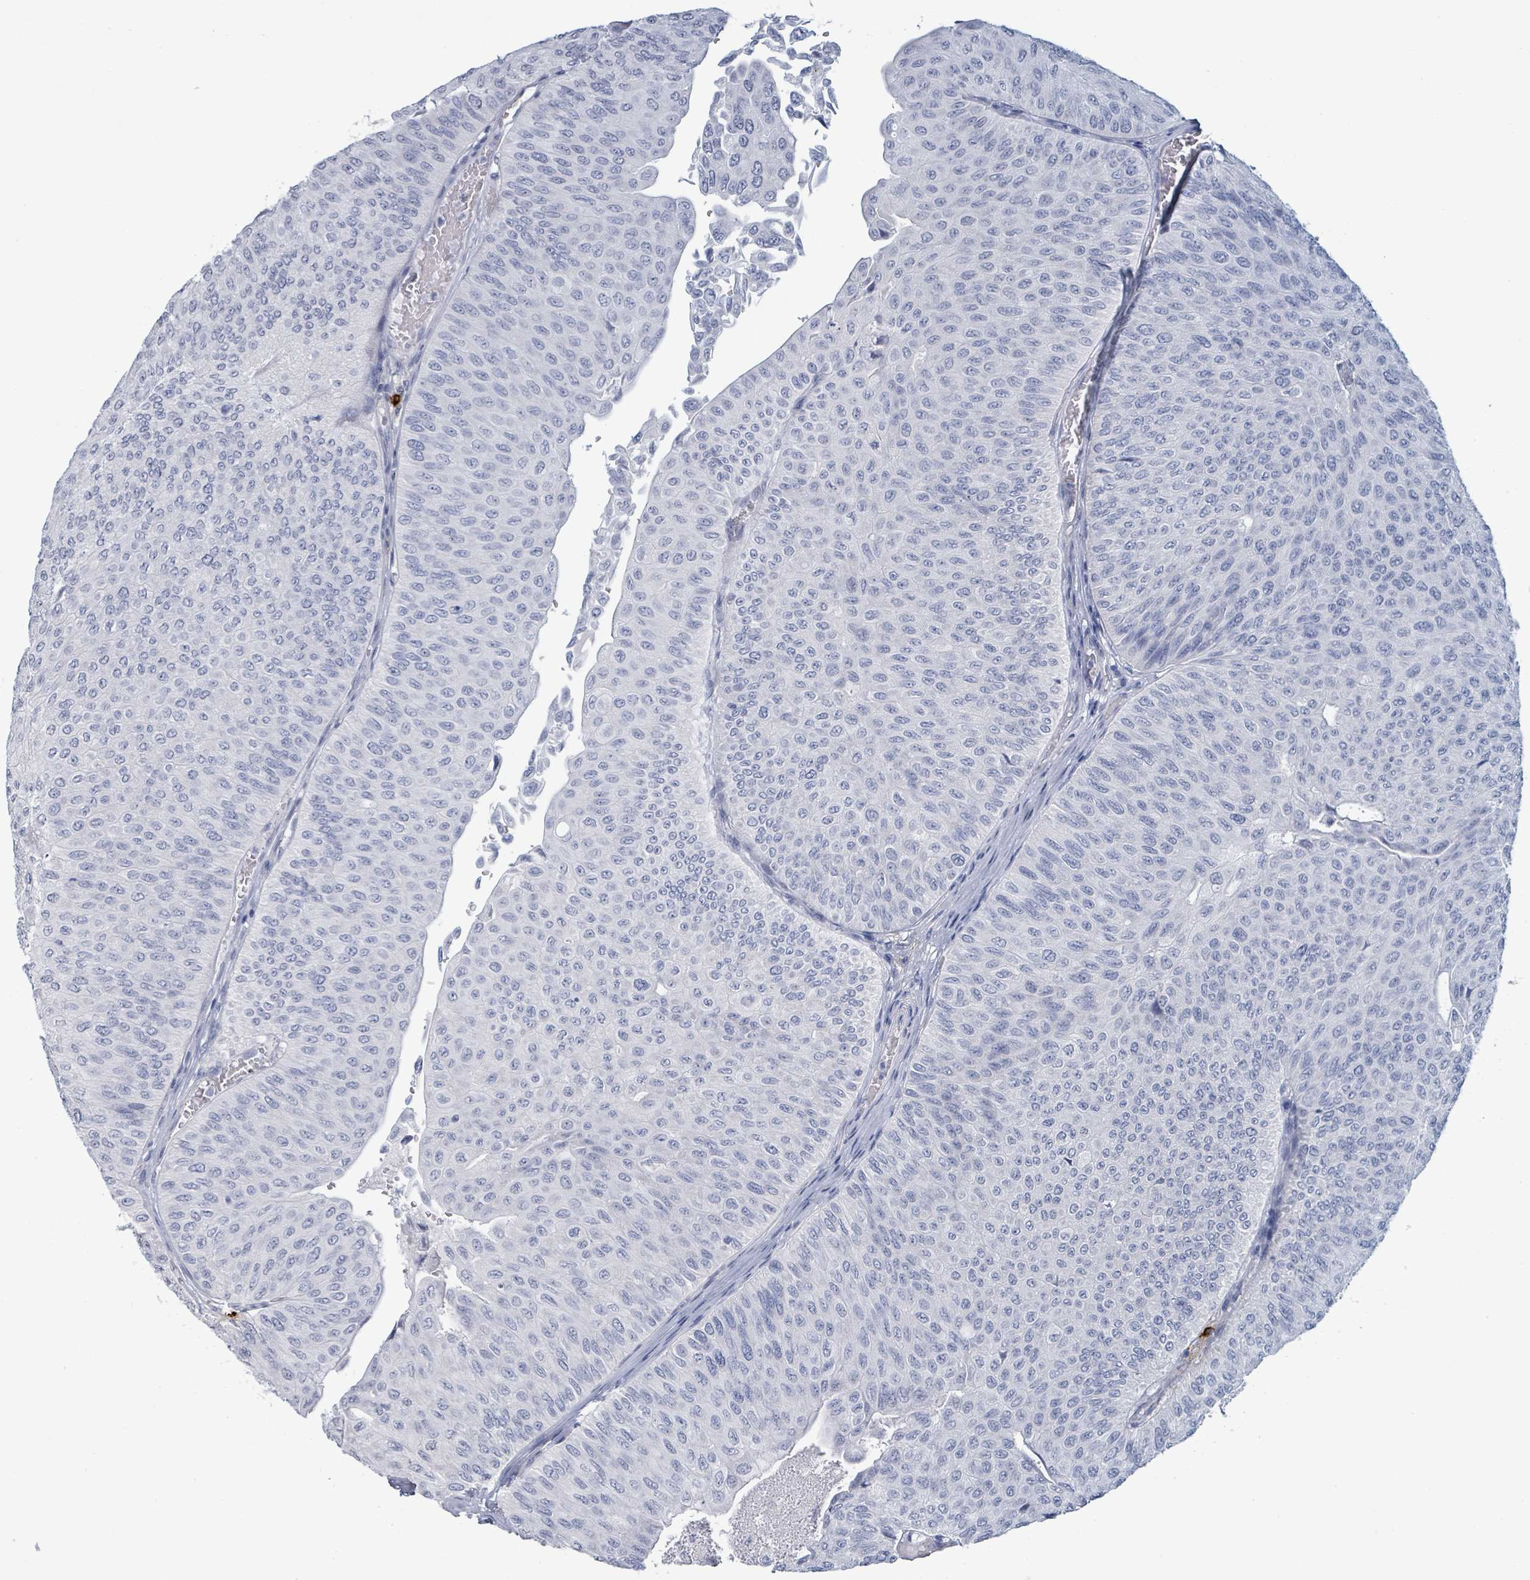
{"staining": {"intensity": "negative", "quantity": "none", "location": "none"}, "tissue": "urothelial cancer", "cell_type": "Tumor cells", "image_type": "cancer", "snomed": [{"axis": "morphology", "description": "Urothelial carcinoma, NOS"}, {"axis": "topography", "description": "Urinary bladder"}], "caption": "Urothelial cancer was stained to show a protein in brown. There is no significant staining in tumor cells. (Immunohistochemistry, brightfield microscopy, high magnification).", "gene": "VPS13D", "patient": {"sex": "male", "age": 59}}